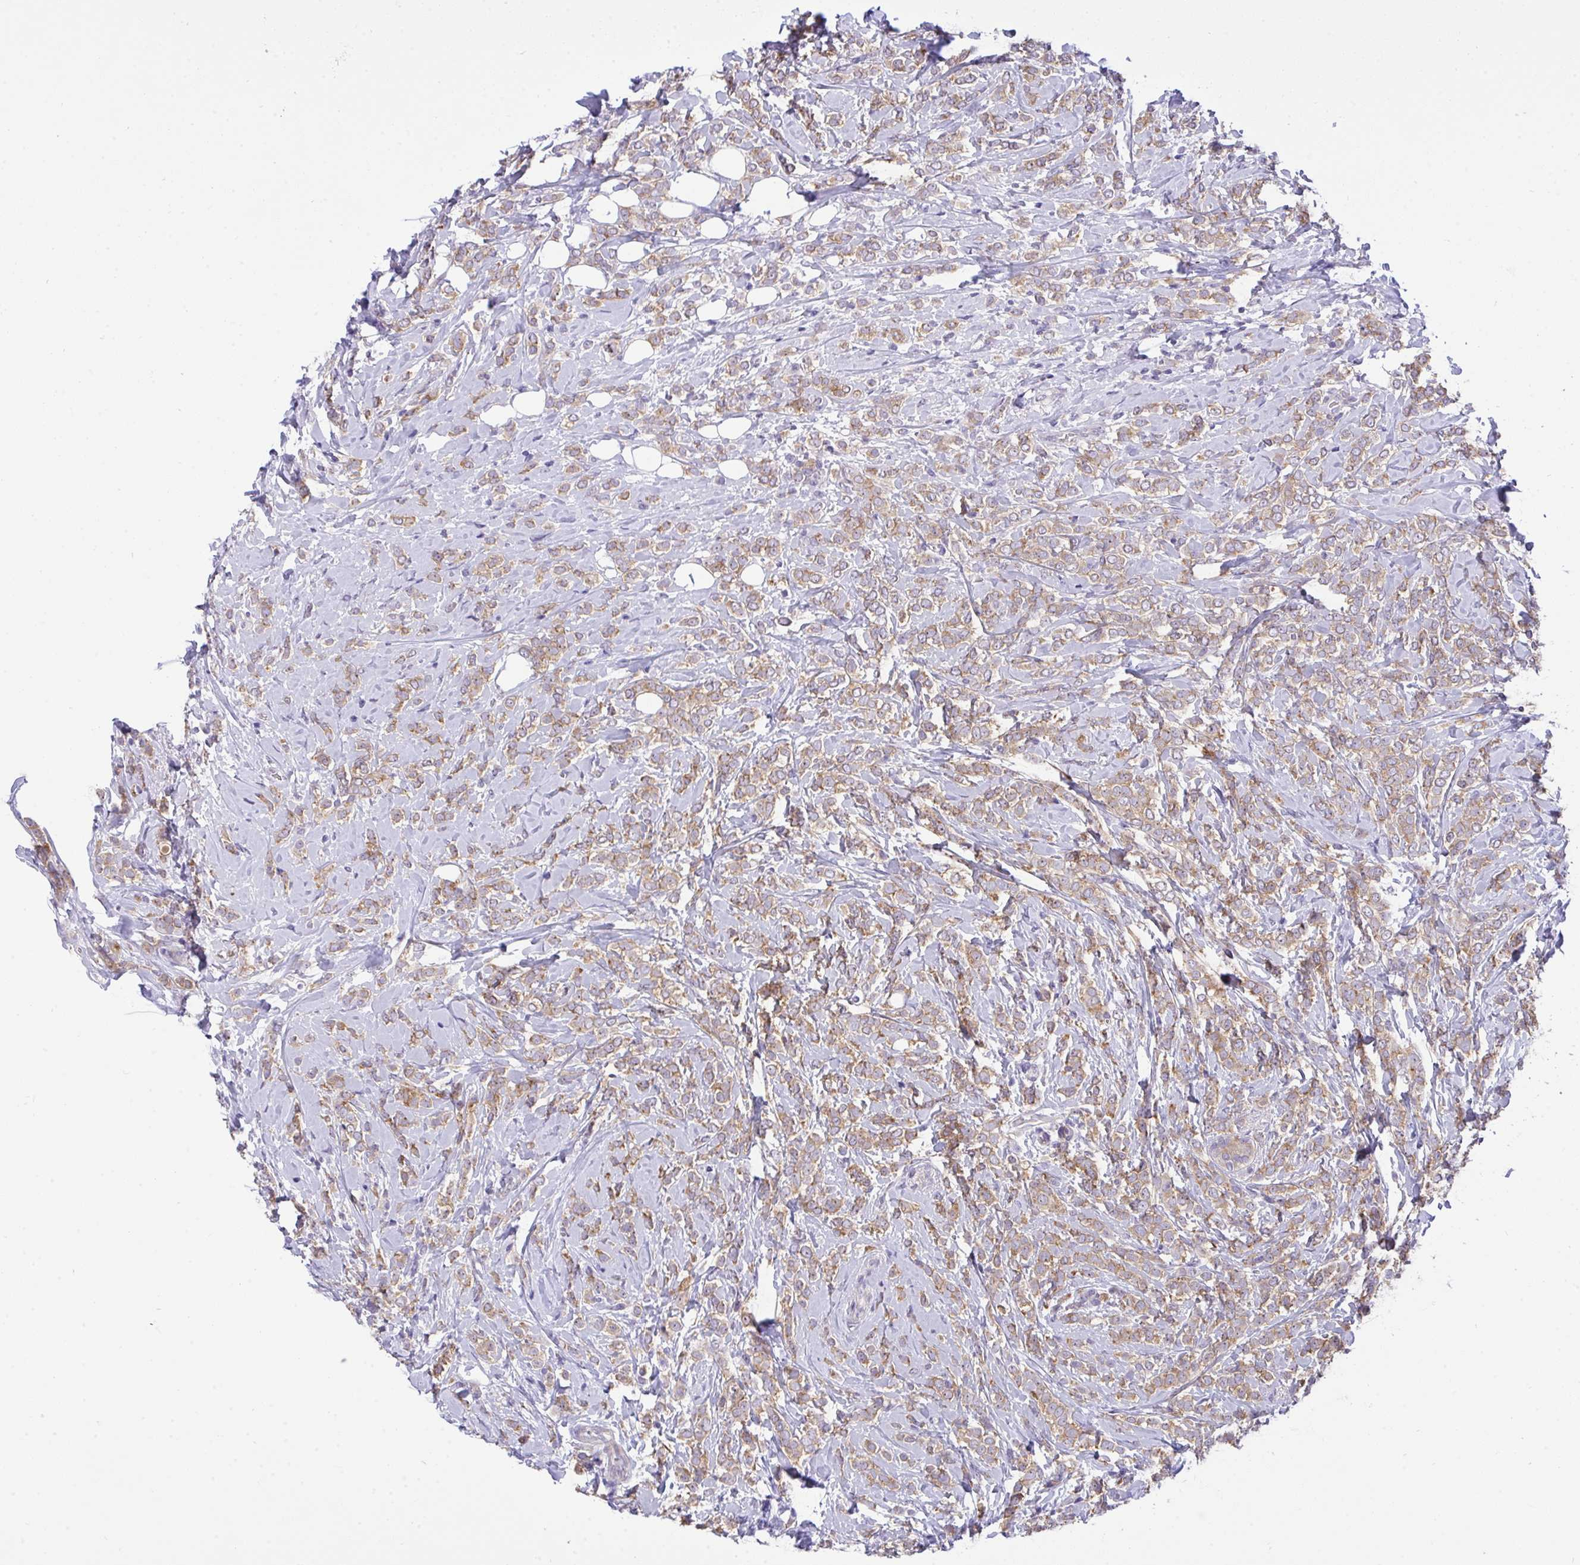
{"staining": {"intensity": "moderate", "quantity": ">75%", "location": "cytoplasmic/membranous"}, "tissue": "breast cancer", "cell_type": "Tumor cells", "image_type": "cancer", "snomed": [{"axis": "morphology", "description": "Lobular carcinoma"}, {"axis": "topography", "description": "Breast"}], "caption": "Immunohistochemical staining of human breast cancer (lobular carcinoma) shows medium levels of moderate cytoplasmic/membranous positivity in about >75% of tumor cells. The staining was performed using DAB to visualize the protein expression in brown, while the nuclei were stained in blue with hematoxylin (Magnification: 20x).", "gene": "VGLL3", "patient": {"sex": "female", "age": 49}}